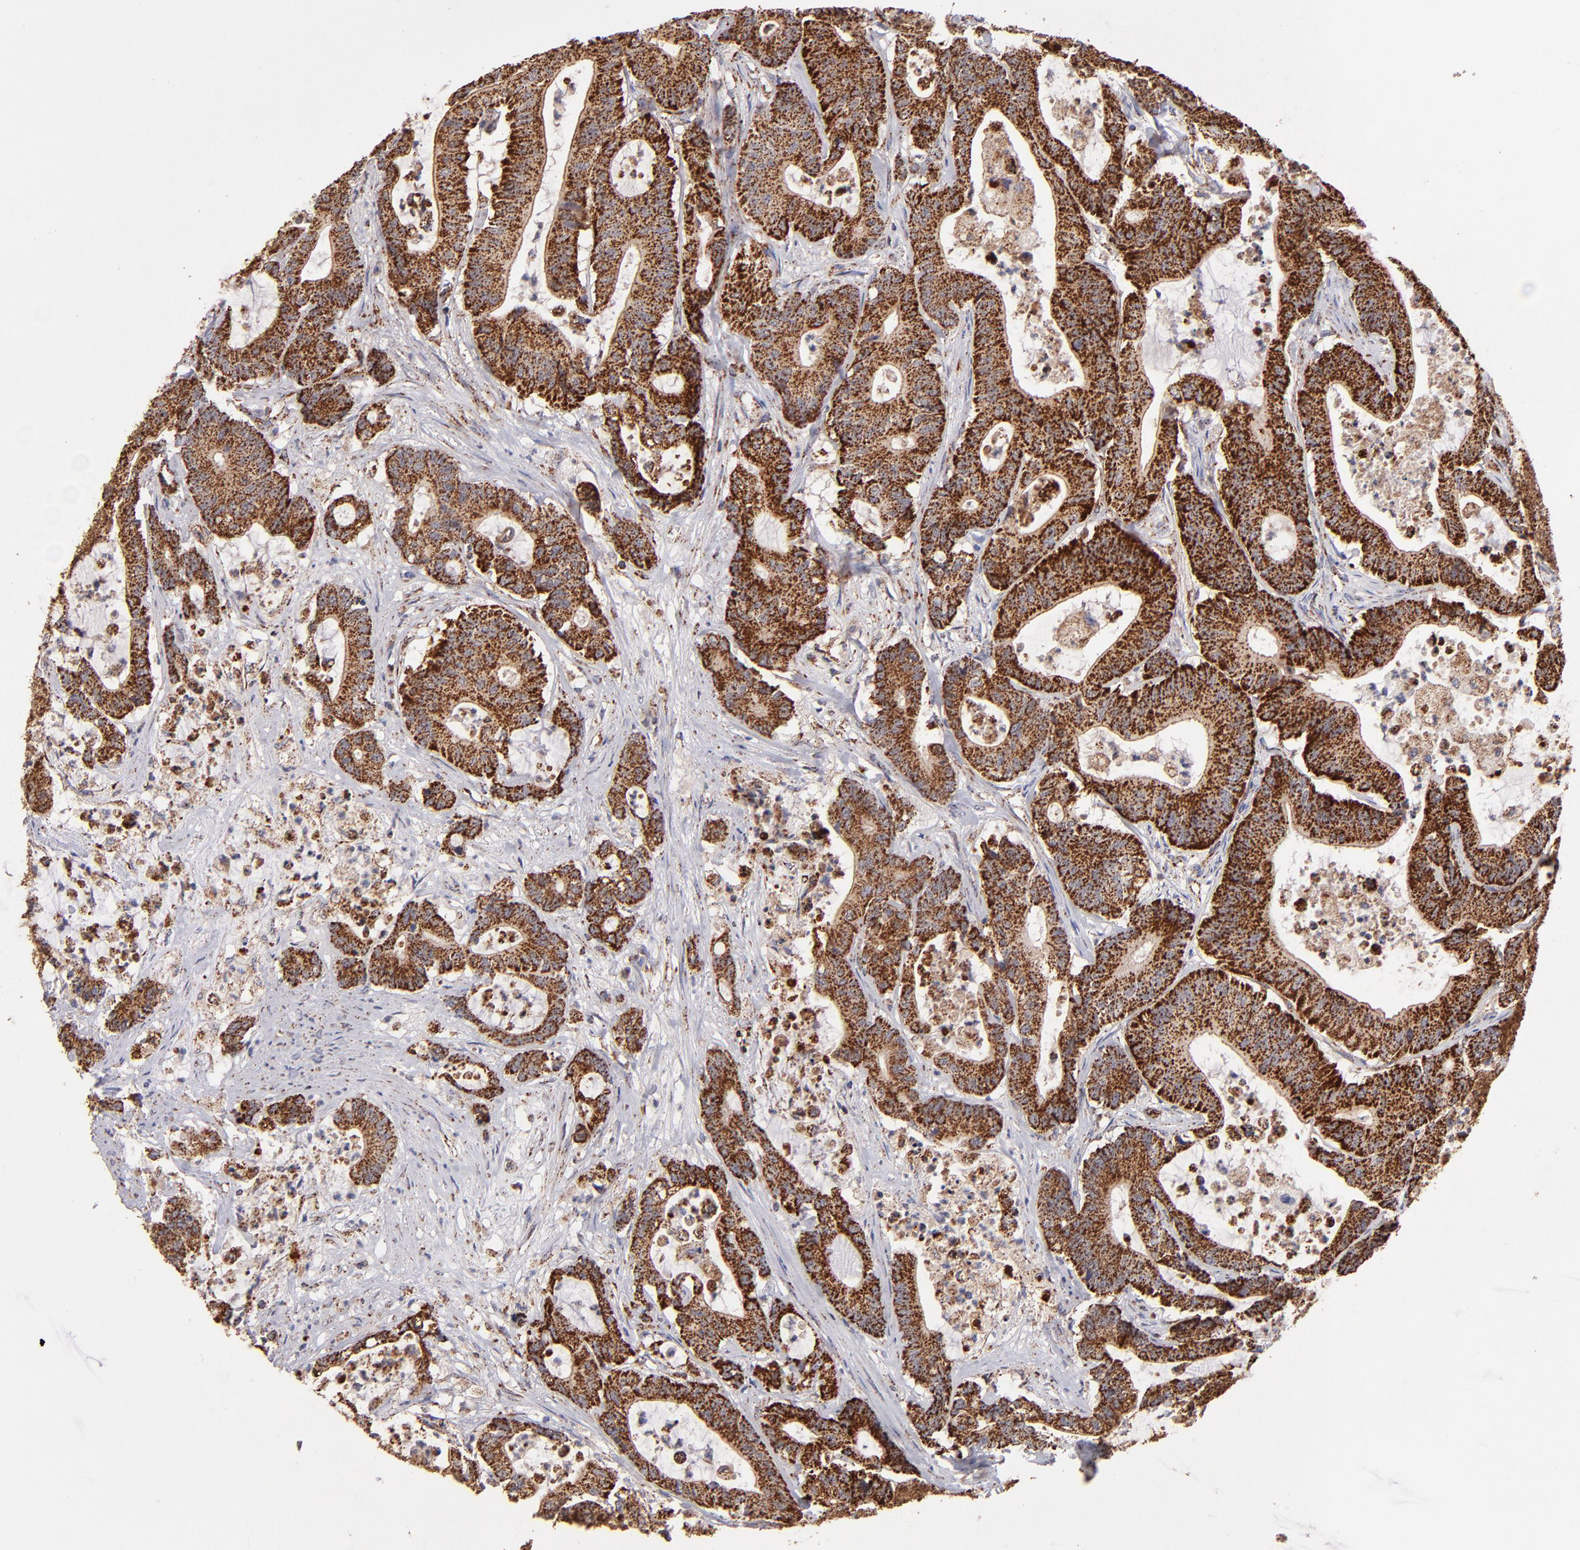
{"staining": {"intensity": "moderate", "quantity": ">75%", "location": "cytoplasmic/membranous"}, "tissue": "colorectal cancer", "cell_type": "Tumor cells", "image_type": "cancer", "snomed": [{"axis": "morphology", "description": "Adenocarcinoma, NOS"}, {"axis": "topography", "description": "Colon"}], "caption": "Tumor cells show medium levels of moderate cytoplasmic/membranous expression in approximately >75% of cells in colorectal cancer.", "gene": "DLST", "patient": {"sex": "female", "age": 84}}